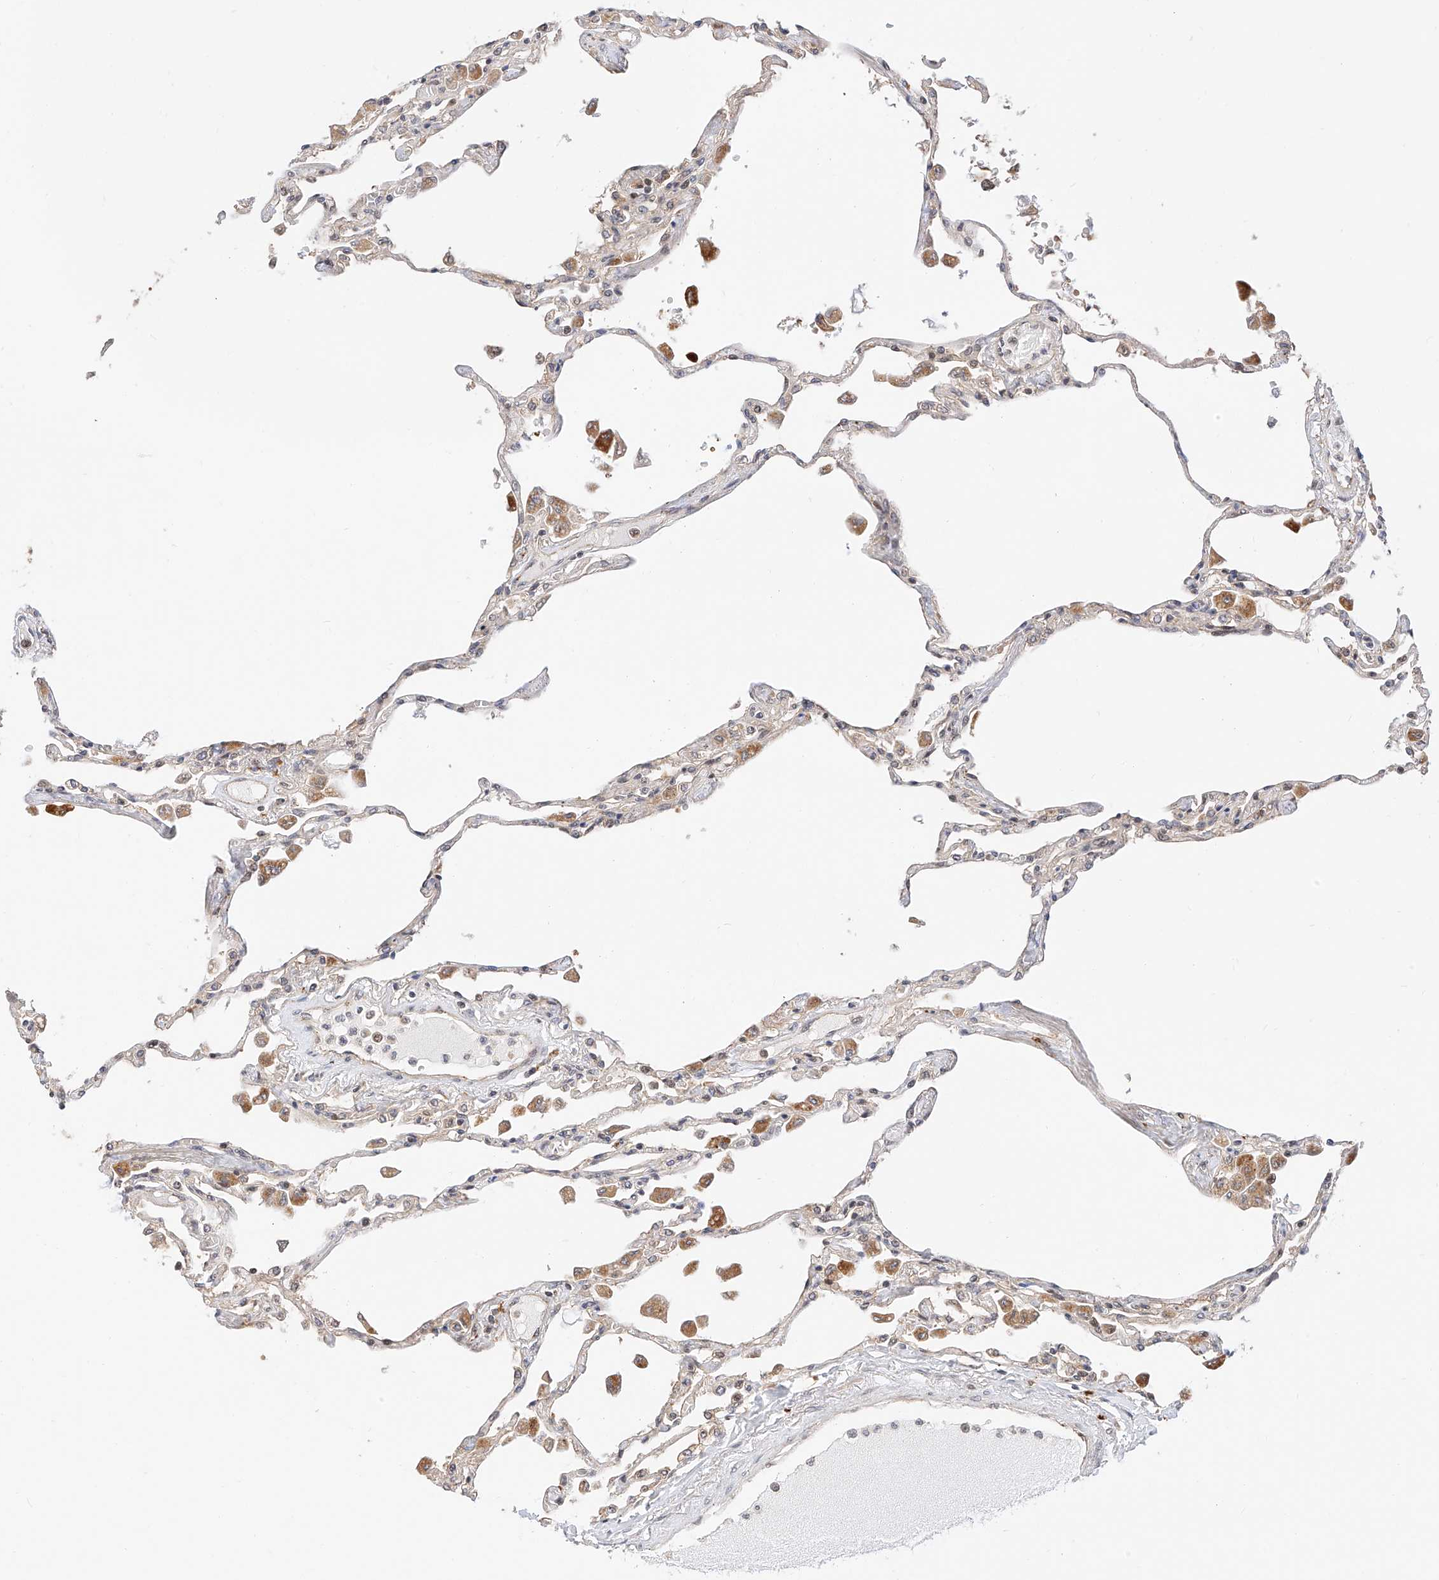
{"staining": {"intensity": "moderate", "quantity": "<25%", "location": "cytoplasmic/membranous"}, "tissue": "lung", "cell_type": "Alveolar cells", "image_type": "normal", "snomed": [{"axis": "morphology", "description": "Normal tissue, NOS"}, {"axis": "topography", "description": "Bronchus"}, {"axis": "topography", "description": "Lung"}], "caption": "This histopathology image shows IHC staining of benign human lung, with low moderate cytoplasmic/membranous staining in approximately <25% of alveolar cells.", "gene": "EIF4H", "patient": {"sex": "female", "age": 49}}